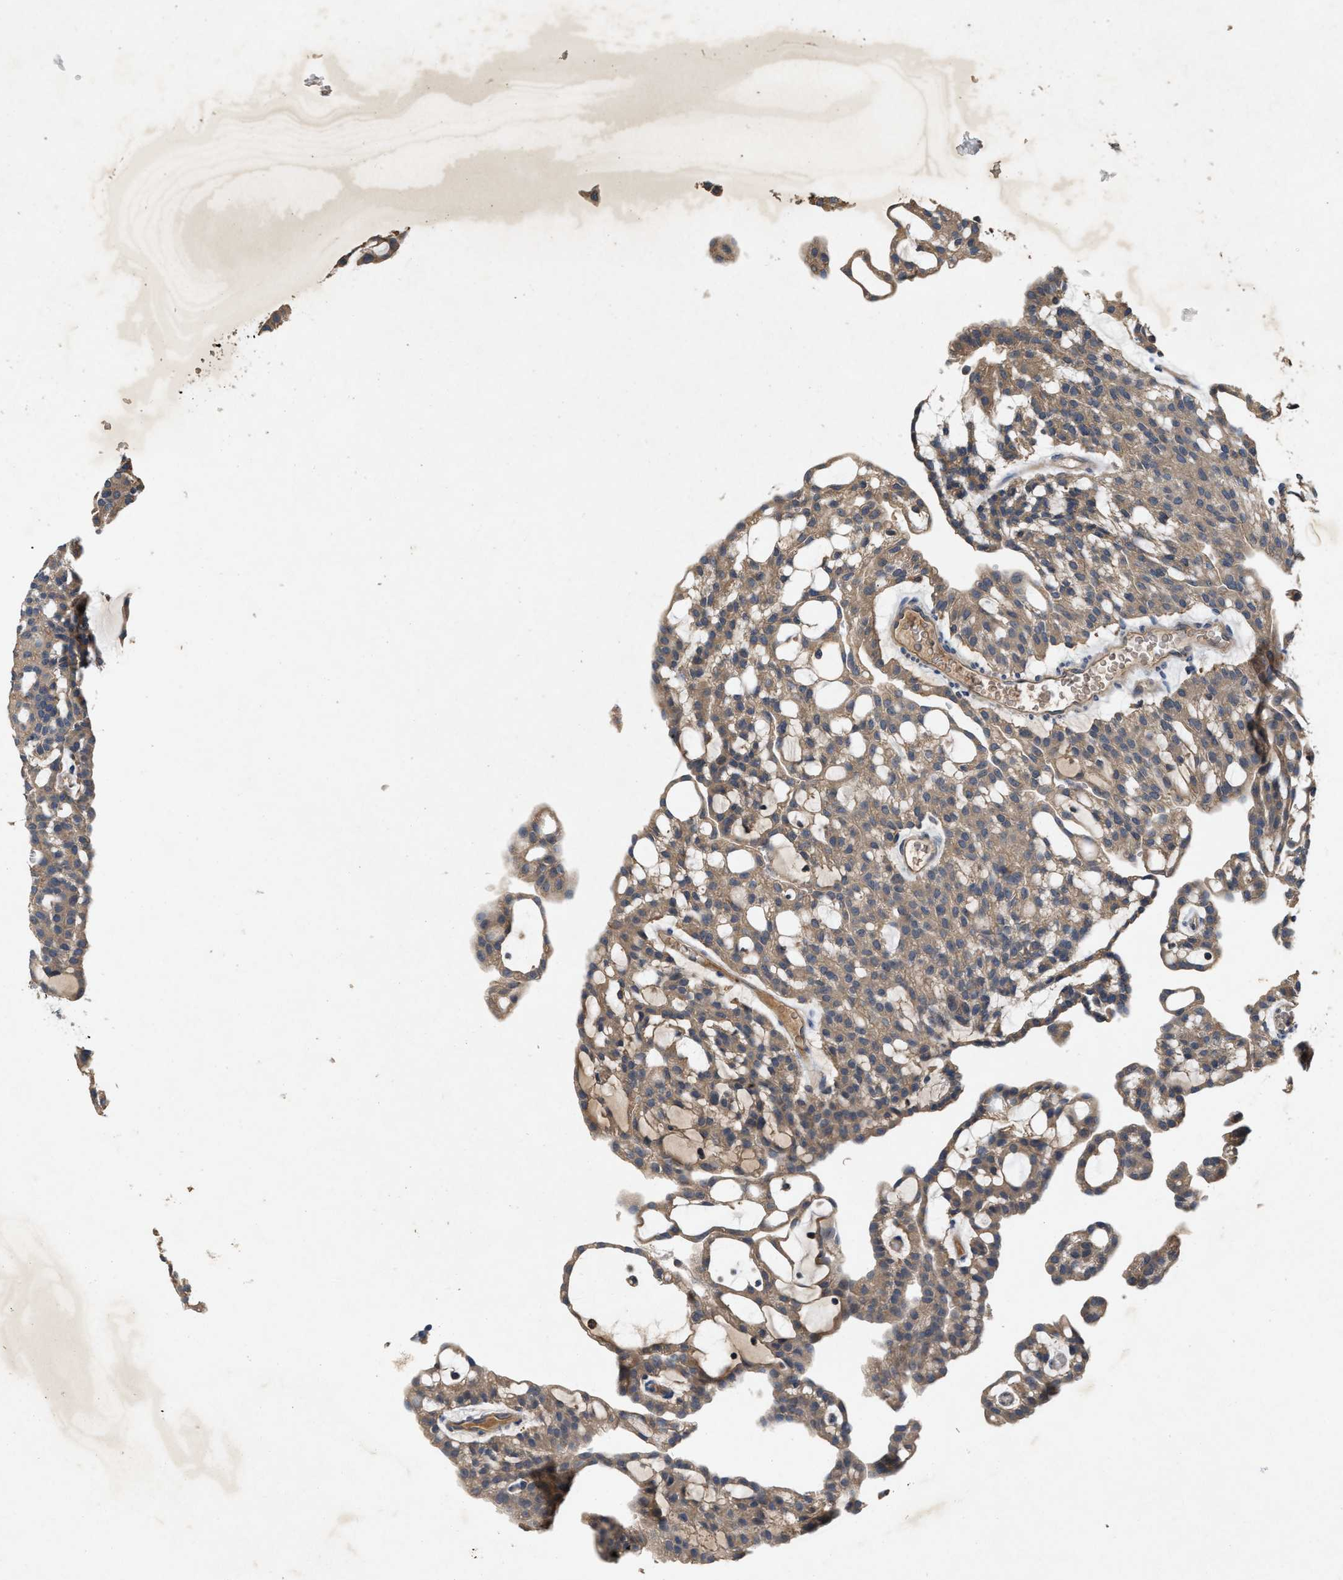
{"staining": {"intensity": "moderate", "quantity": ">75%", "location": "cytoplasmic/membranous"}, "tissue": "renal cancer", "cell_type": "Tumor cells", "image_type": "cancer", "snomed": [{"axis": "morphology", "description": "Adenocarcinoma, NOS"}, {"axis": "topography", "description": "Kidney"}], "caption": "Immunohistochemical staining of adenocarcinoma (renal) shows moderate cytoplasmic/membranous protein expression in approximately >75% of tumor cells.", "gene": "LPAR2", "patient": {"sex": "male", "age": 63}}